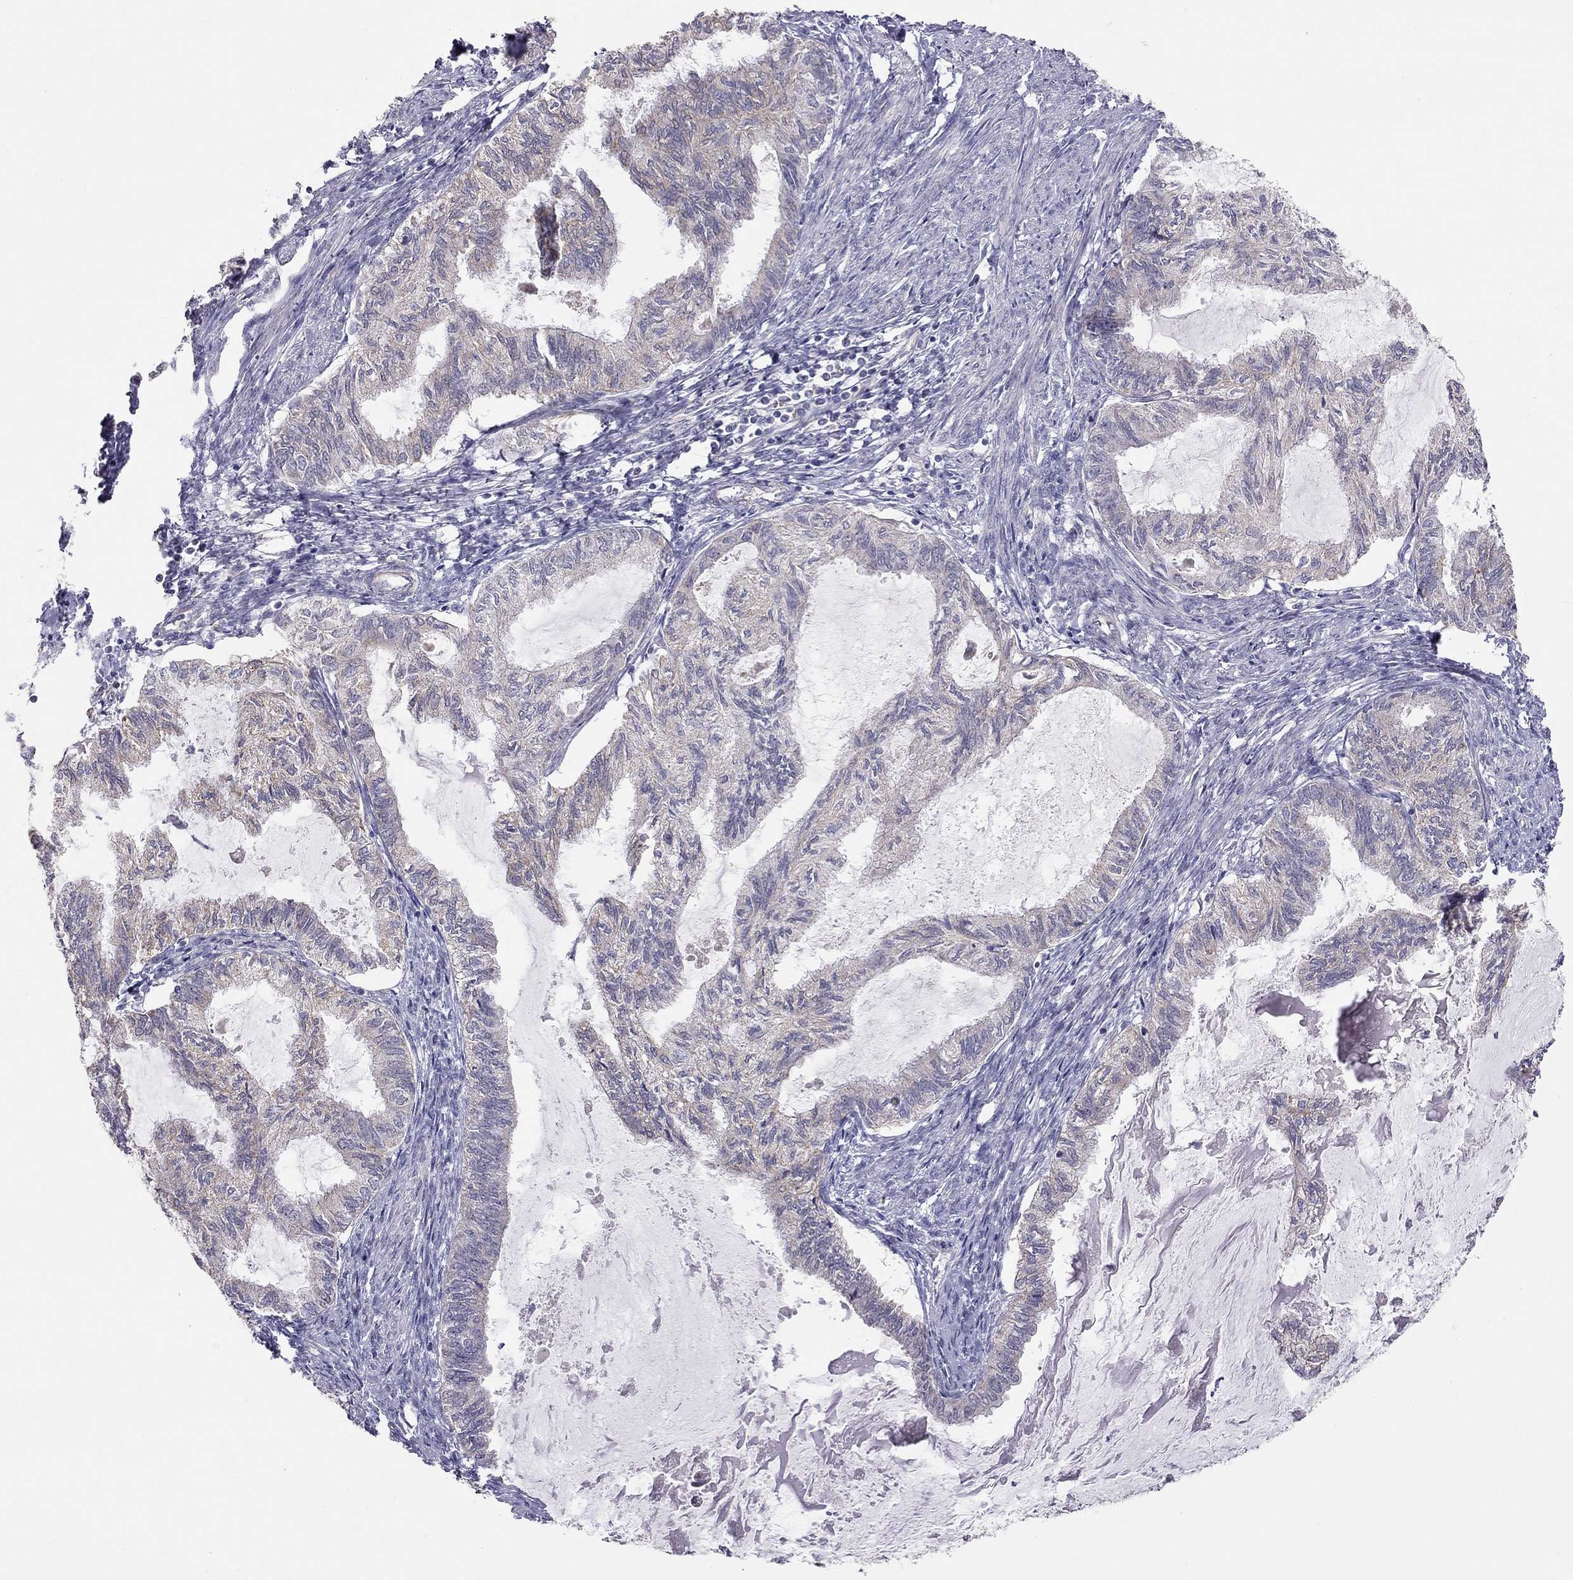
{"staining": {"intensity": "negative", "quantity": "none", "location": "none"}, "tissue": "endometrial cancer", "cell_type": "Tumor cells", "image_type": "cancer", "snomed": [{"axis": "morphology", "description": "Adenocarcinoma, NOS"}, {"axis": "topography", "description": "Endometrium"}], "caption": "Micrograph shows no protein expression in tumor cells of endometrial cancer tissue.", "gene": "LRIT3", "patient": {"sex": "female", "age": 86}}